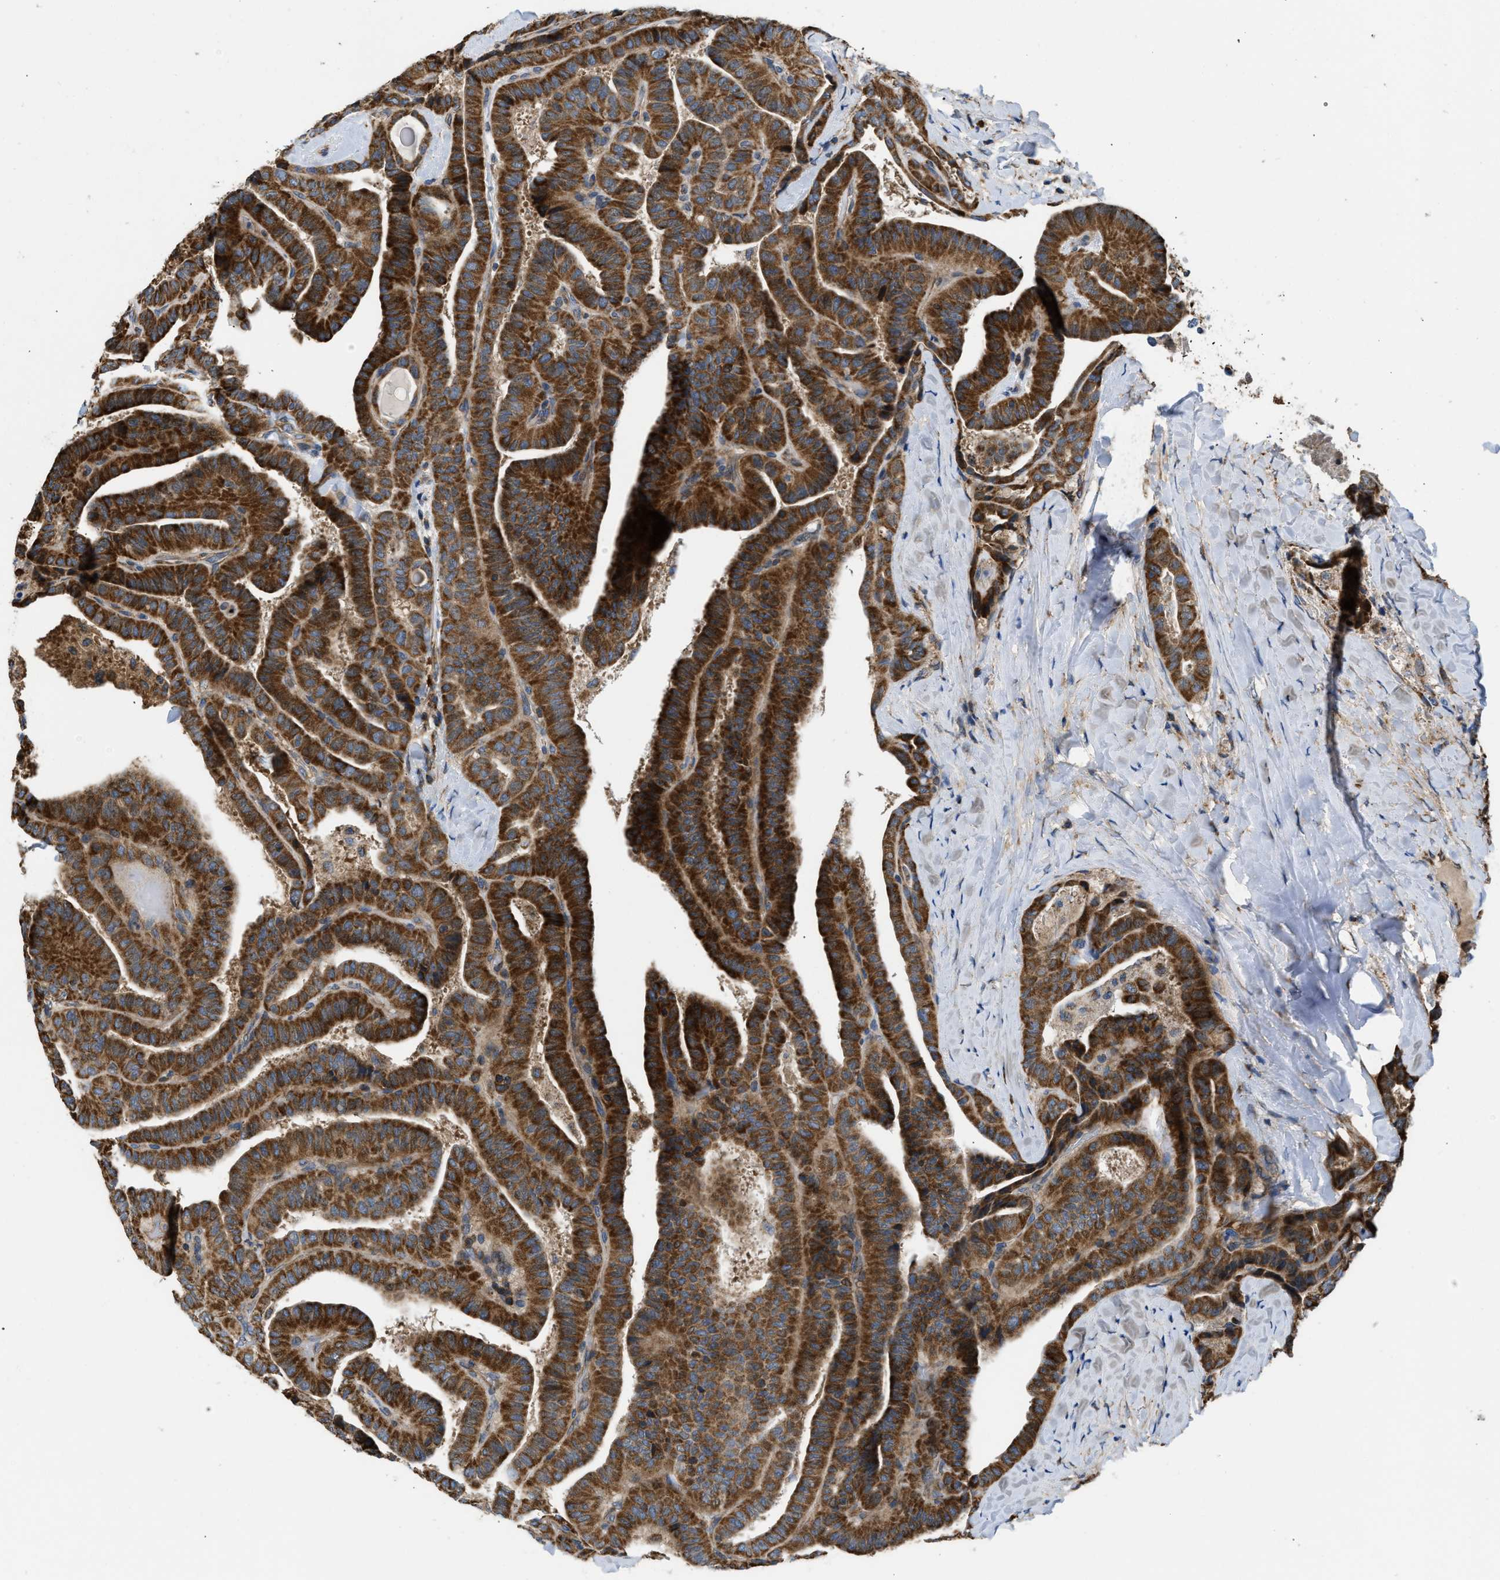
{"staining": {"intensity": "strong", "quantity": ">75%", "location": "cytoplasmic/membranous"}, "tissue": "thyroid cancer", "cell_type": "Tumor cells", "image_type": "cancer", "snomed": [{"axis": "morphology", "description": "Papillary adenocarcinoma, NOS"}, {"axis": "topography", "description": "Thyroid gland"}], "caption": "DAB (3,3'-diaminobenzidine) immunohistochemical staining of thyroid cancer exhibits strong cytoplasmic/membranous protein positivity in approximately >75% of tumor cells.", "gene": "OPTN", "patient": {"sex": "male", "age": 77}}